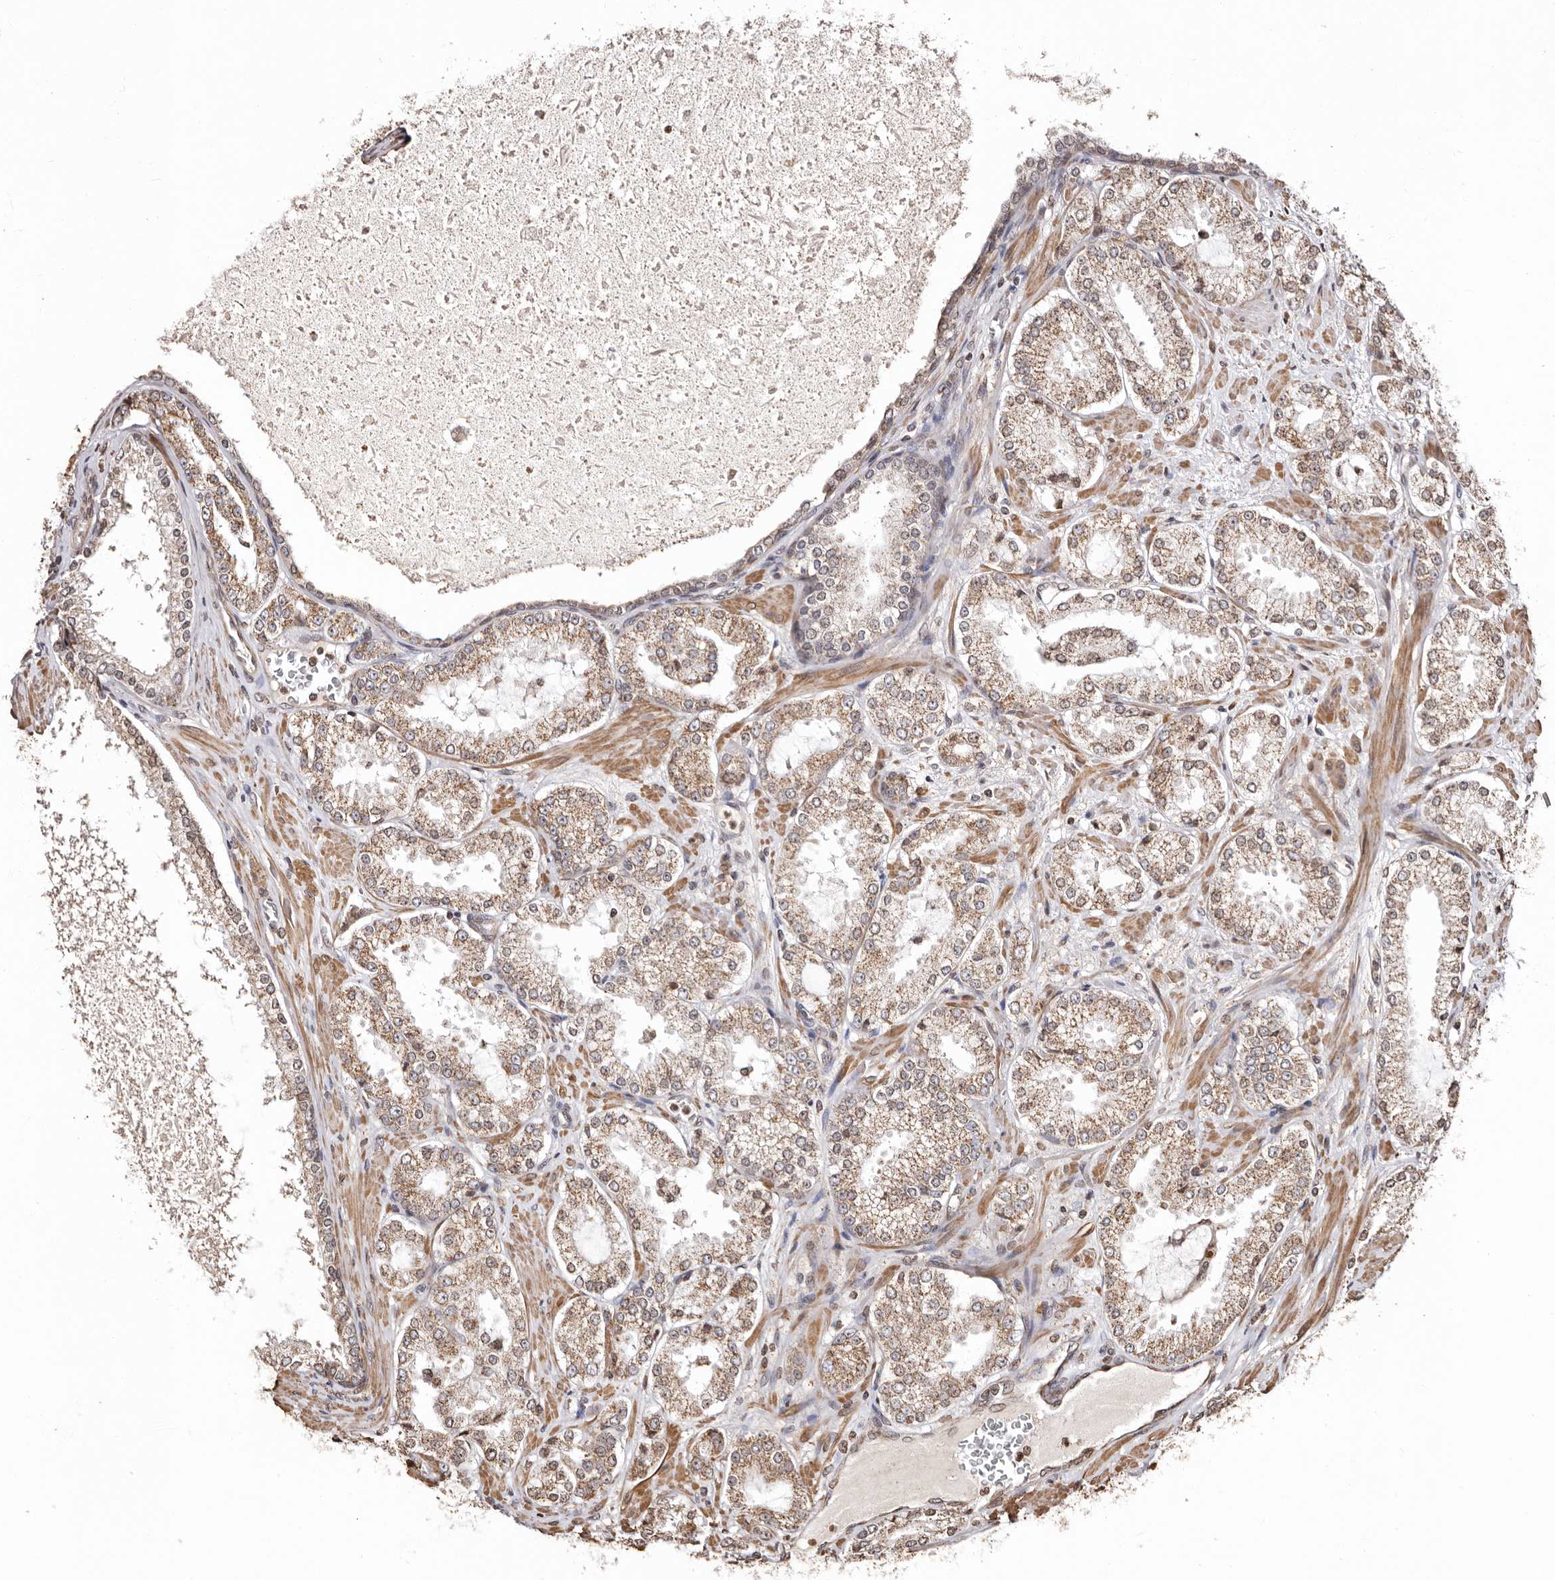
{"staining": {"intensity": "moderate", "quantity": ">75%", "location": "cytoplasmic/membranous"}, "tissue": "prostate cancer", "cell_type": "Tumor cells", "image_type": "cancer", "snomed": [{"axis": "morphology", "description": "Adenocarcinoma, High grade"}, {"axis": "topography", "description": "Prostate"}], "caption": "This image displays immunohistochemistry (IHC) staining of human prostate cancer (adenocarcinoma (high-grade)), with medium moderate cytoplasmic/membranous expression in approximately >75% of tumor cells.", "gene": "CCDC190", "patient": {"sex": "male", "age": 73}}